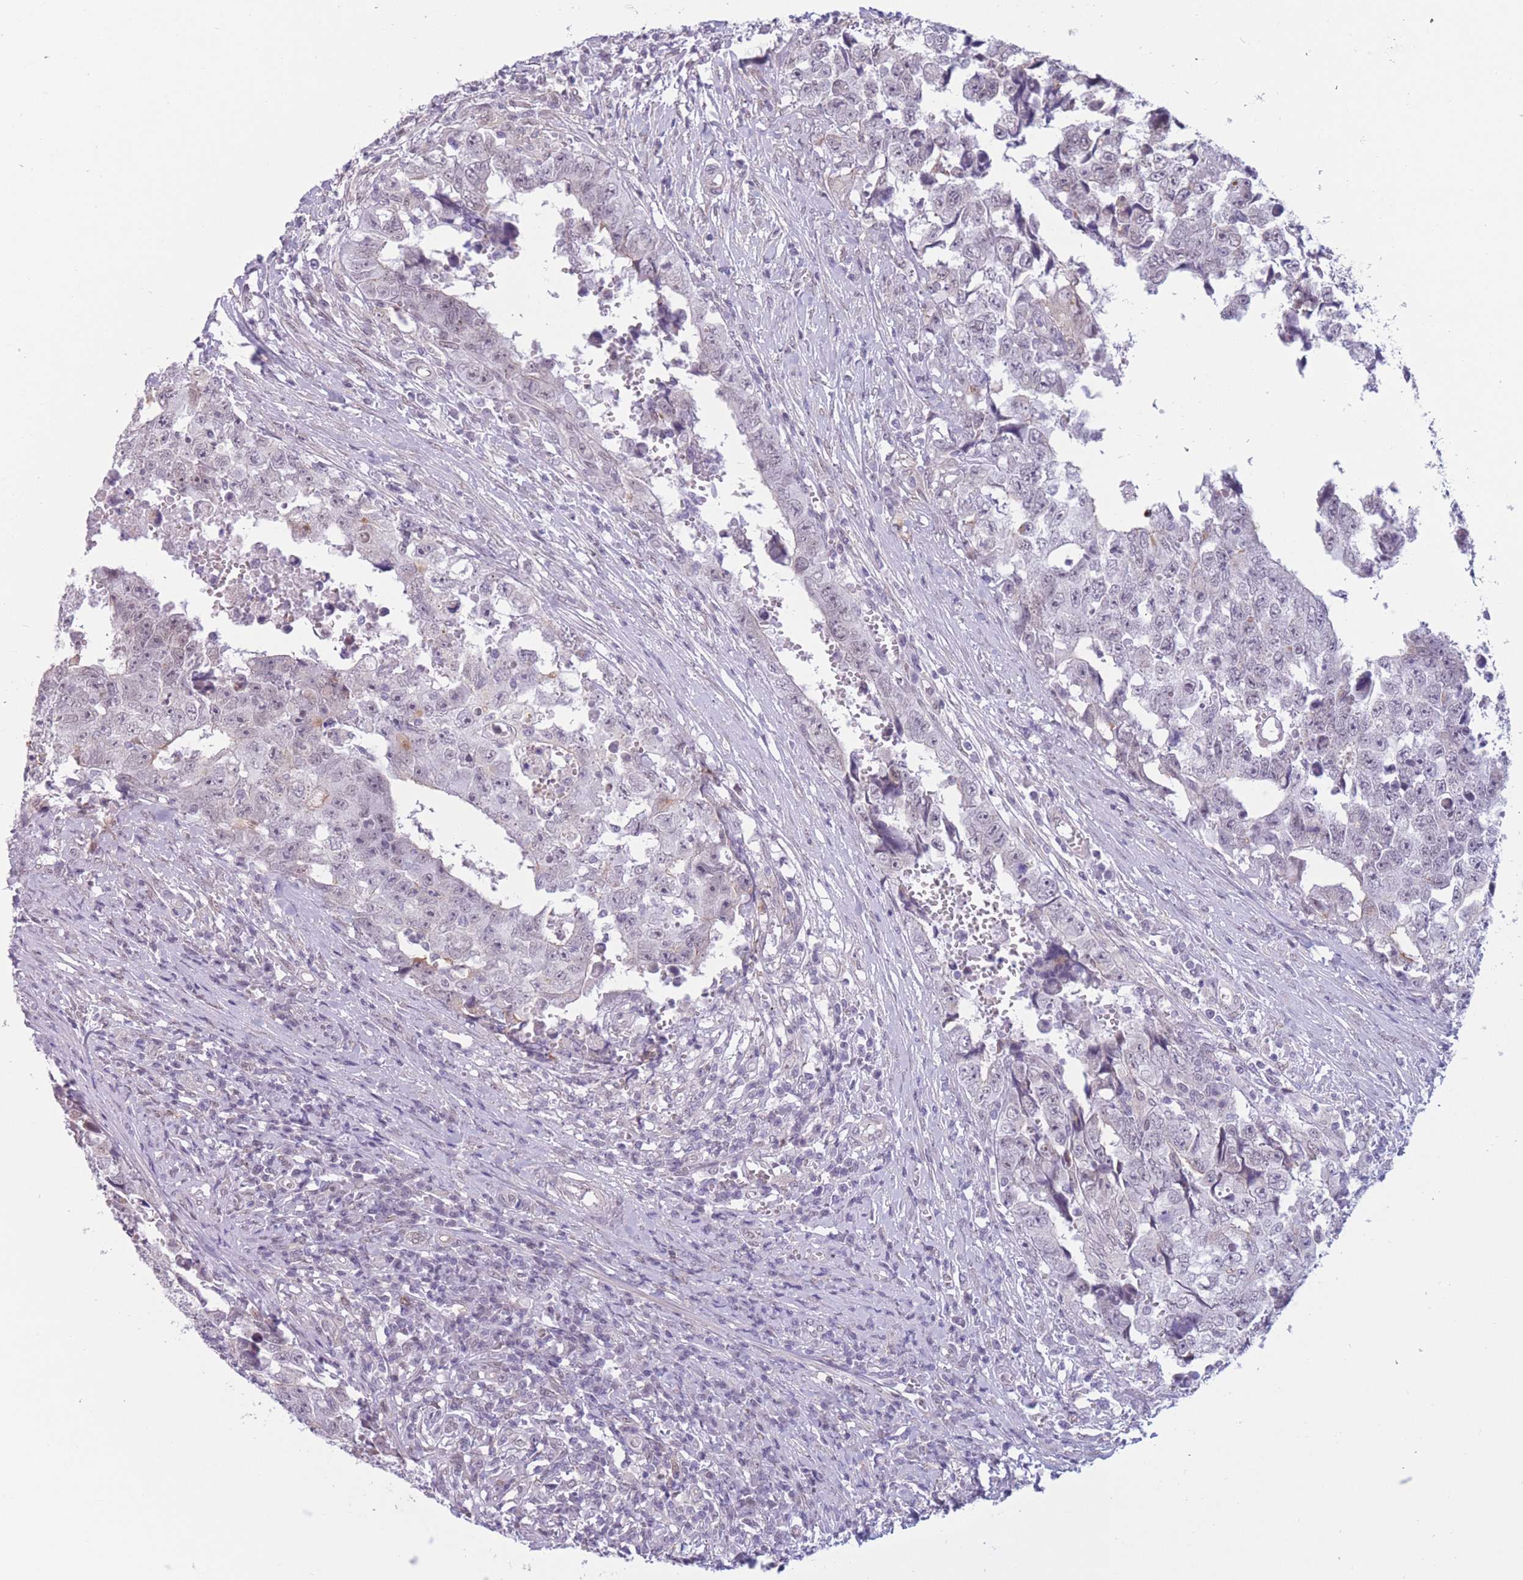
{"staining": {"intensity": "negative", "quantity": "none", "location": "none"}, "tissue": "testis cancer", "cell_type": "Tumor cells", "image_type": "cancer", "snomed": [{"axis": "morphology", "description": "Carcinoma, Embryonal, NOS"}, {"axis": "topography", "description": "Testis"}], "caption": "The photomicrograph exhibits no staining of tumor cells in testis cancer.", "gene": "PODXL", "patient": {"sex": "male", "age": 25}}